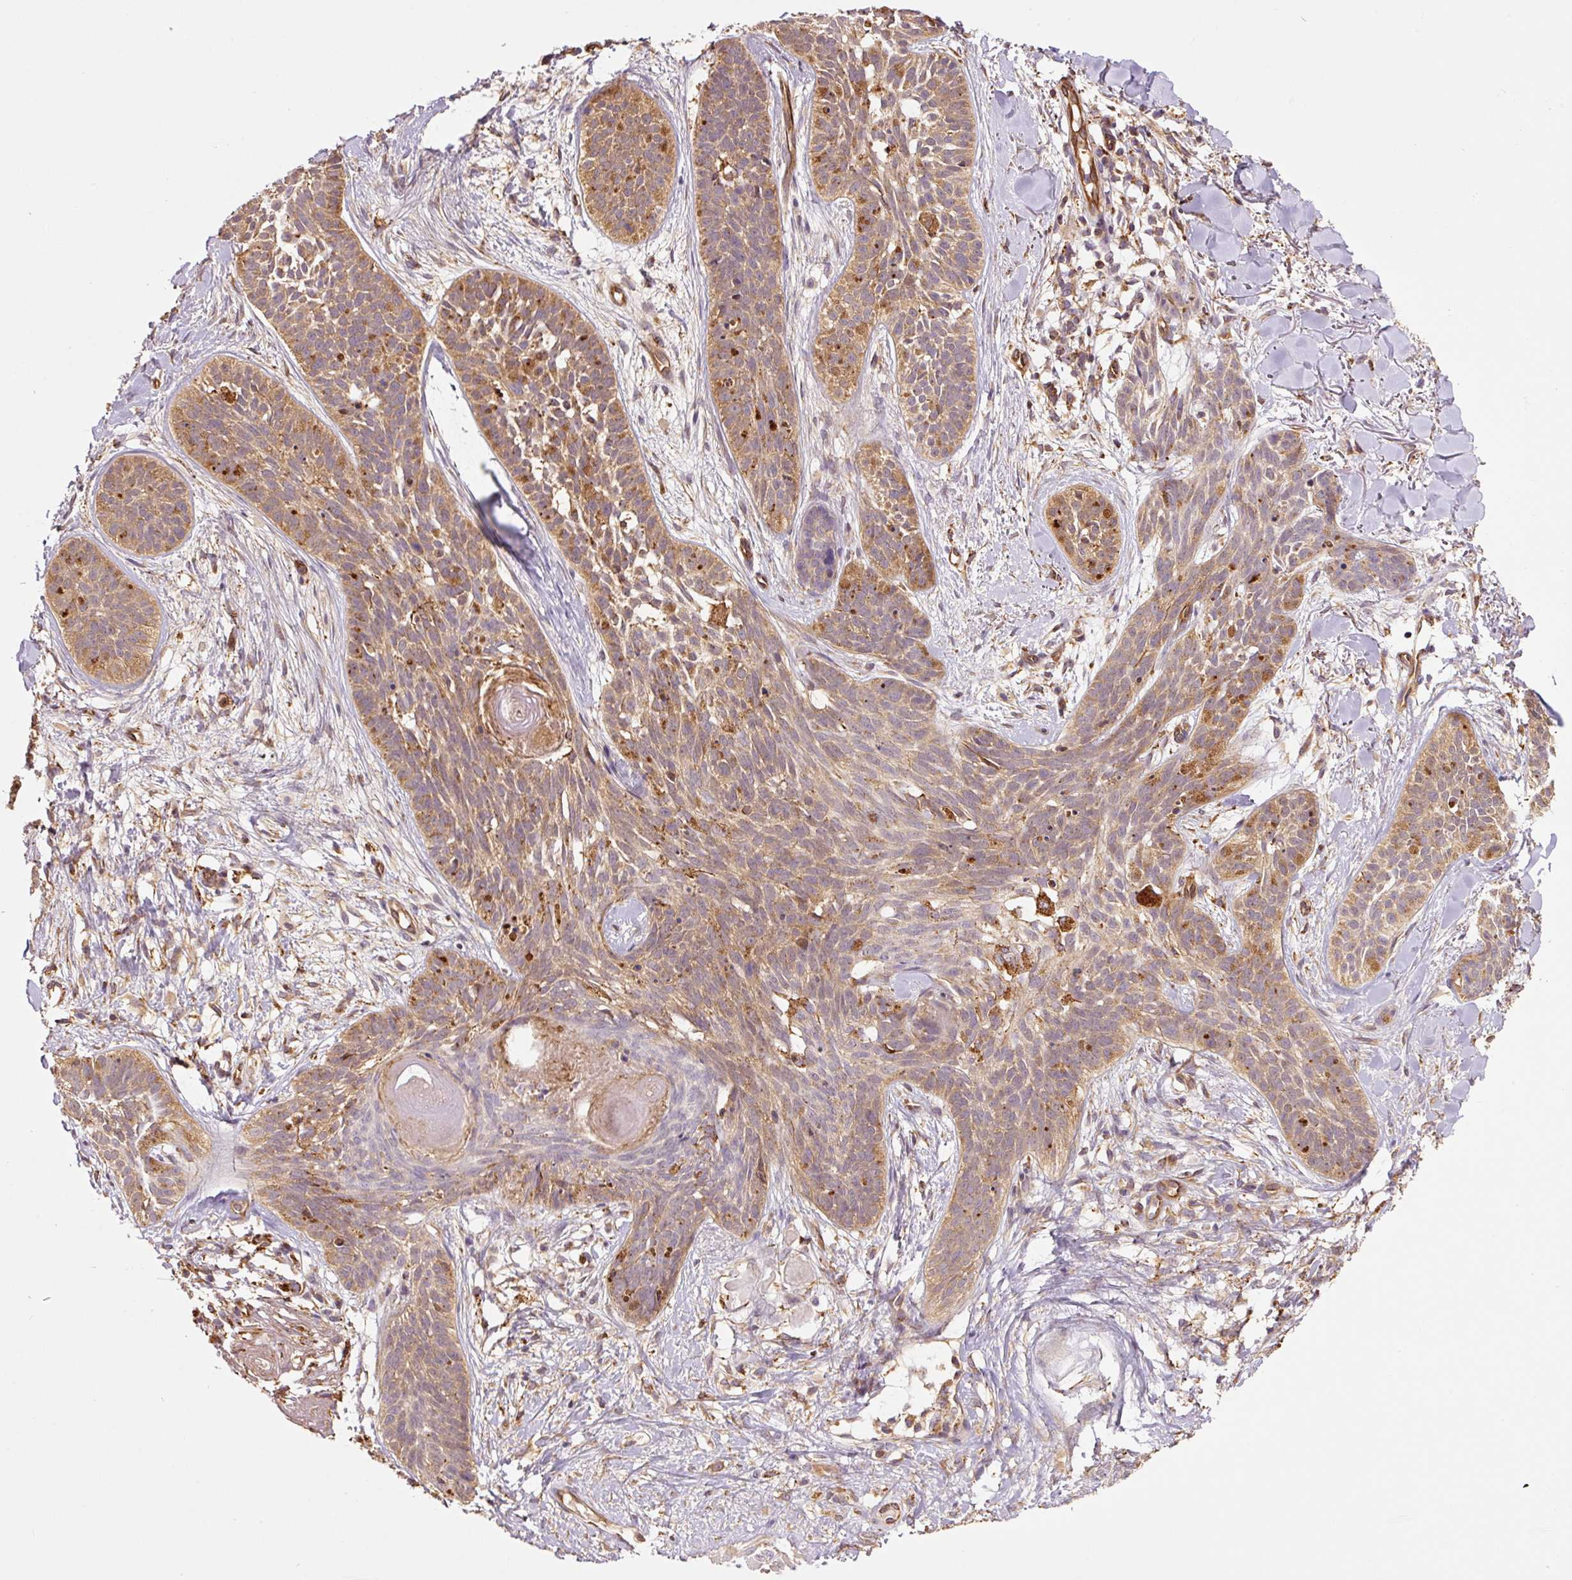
{"staining": {"intensity": "moderate", "quantity": ">75%", "location": "cytoplasmic/membranous"}, "tissue": "skin cancer", "cell_type": "Tumor cells", "image_type": "cancer", "snomed": [{"axis": "morphology", "description": "Basal cell carcinoma"}, {"axis": "topography", "description": "Skin"}], "caption": "IHC of skin cancer exhibits medium levels of moderate cytoplasmic/membranous expression in about >75% of tumor cells. Using DAB (3,3'-diaminobenzidine) (brown) and hematoxylin (blue) stains, captured at high magnification using brightfield microscopy.", "gene": "PCK2", "patient": {"sex": "male", "age": 52}}